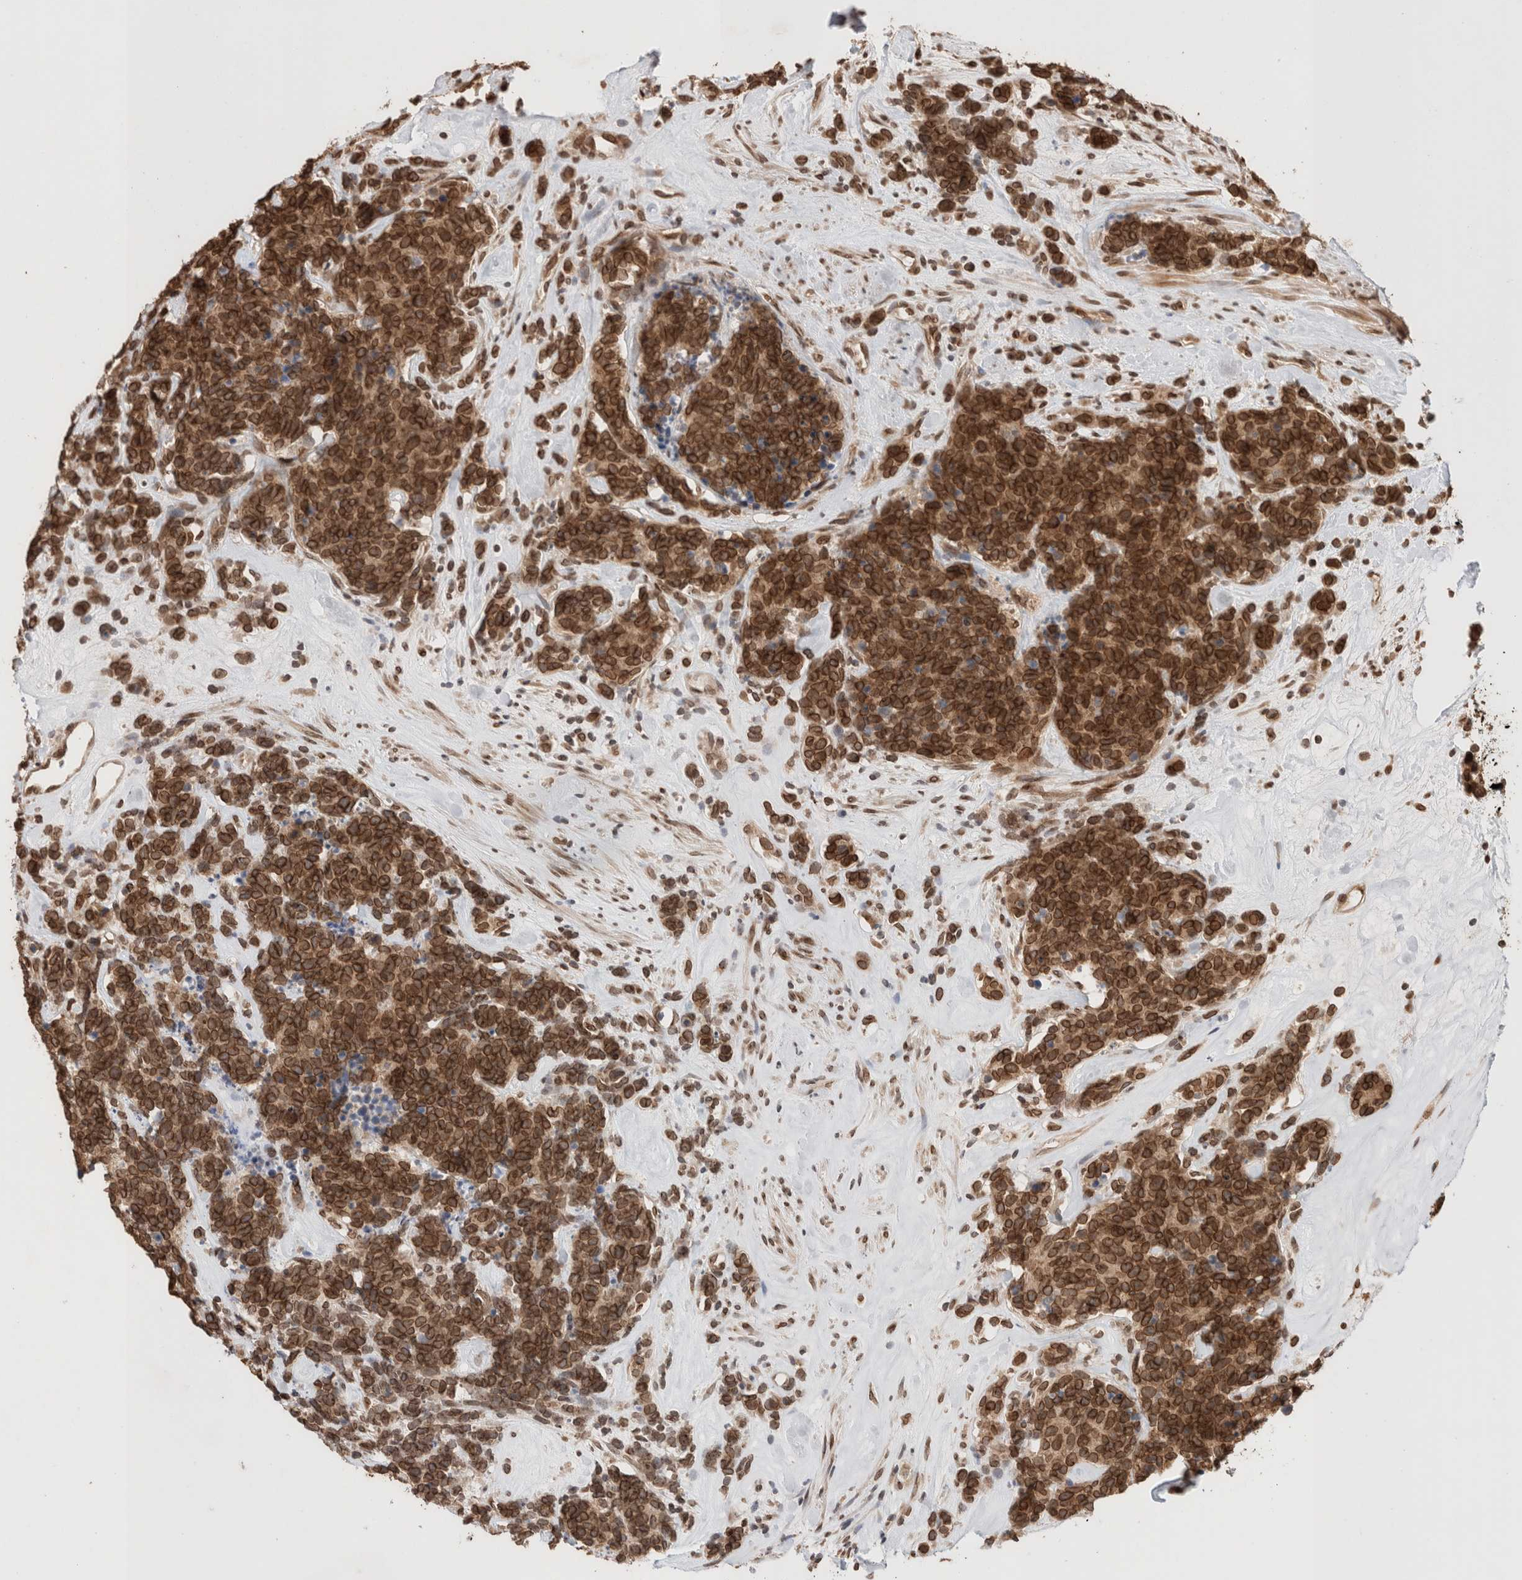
{"staining": {"intensity": "strong", "quantity": ">75%", "location": "cytoplasmic/membranous,nuclear"}, "tissue": "carcinoid", "cell_type": "Tumor cells", "image_type": "cancer", "snomed": [{"axis": "morphology", "description": "Carcinoma, NOS"}, {"axis": "morphology", "description": "Carcinoid, malignant, NOS"}, {"axis": "topography", "description": "Urinary bladder"}], "caption": "High-power microscopy captured an immunohistochemistry micrograph of carcinoid, revealing strong cytoplasmic/membranous and nuclear positivity in about >75% of tumor cells.", "gene": "TPR", "patient": {"sex": "male", "age": 57}}